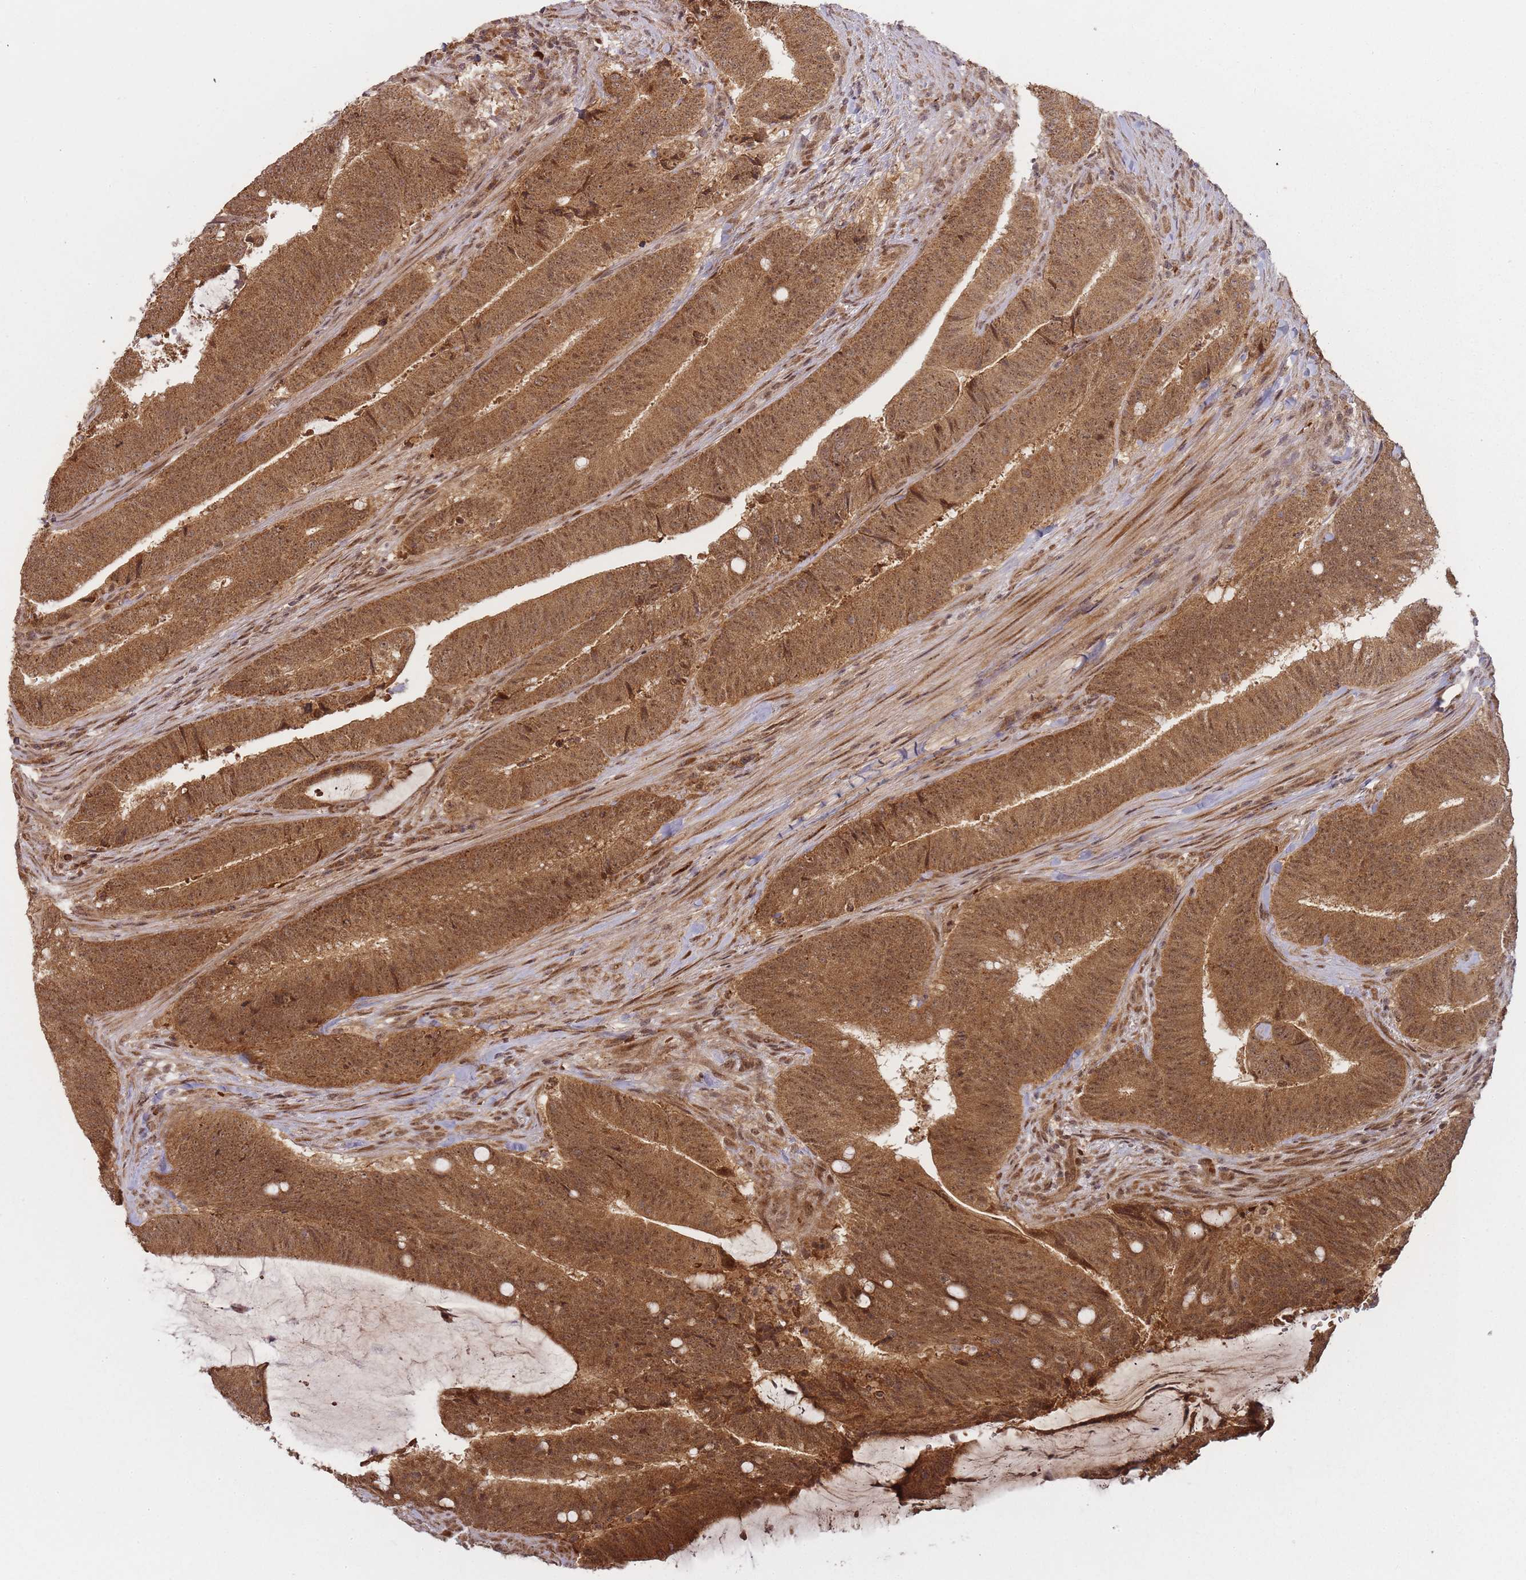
{"staining": {"intensity": "moderate", "quantity": ">75%", "location": "cytoplasmic/membranous,nuclear"}, "tissue": "colorectal cancer", "cell_type": "Tumor cells", "image_type": "cancer", "snomed": [{"axis": "morphology", "description": "Adenocarcinoma, NOS"}, {"axis": "topography", "description": "Colon"}], "caption": "Immunohistochemical staining of colorectal cancer exhibits medium levels of moderate cytoplasmic/membranous and nuclear protein expression in approximately >75% of tumor cells. The staining is performed using DAB brown chromogen to label protein expression. The nuclei are counter-stained blue using hematoxylin.", "gene": "ZNF497", "patient": {"sex": "female", "age": 43}}